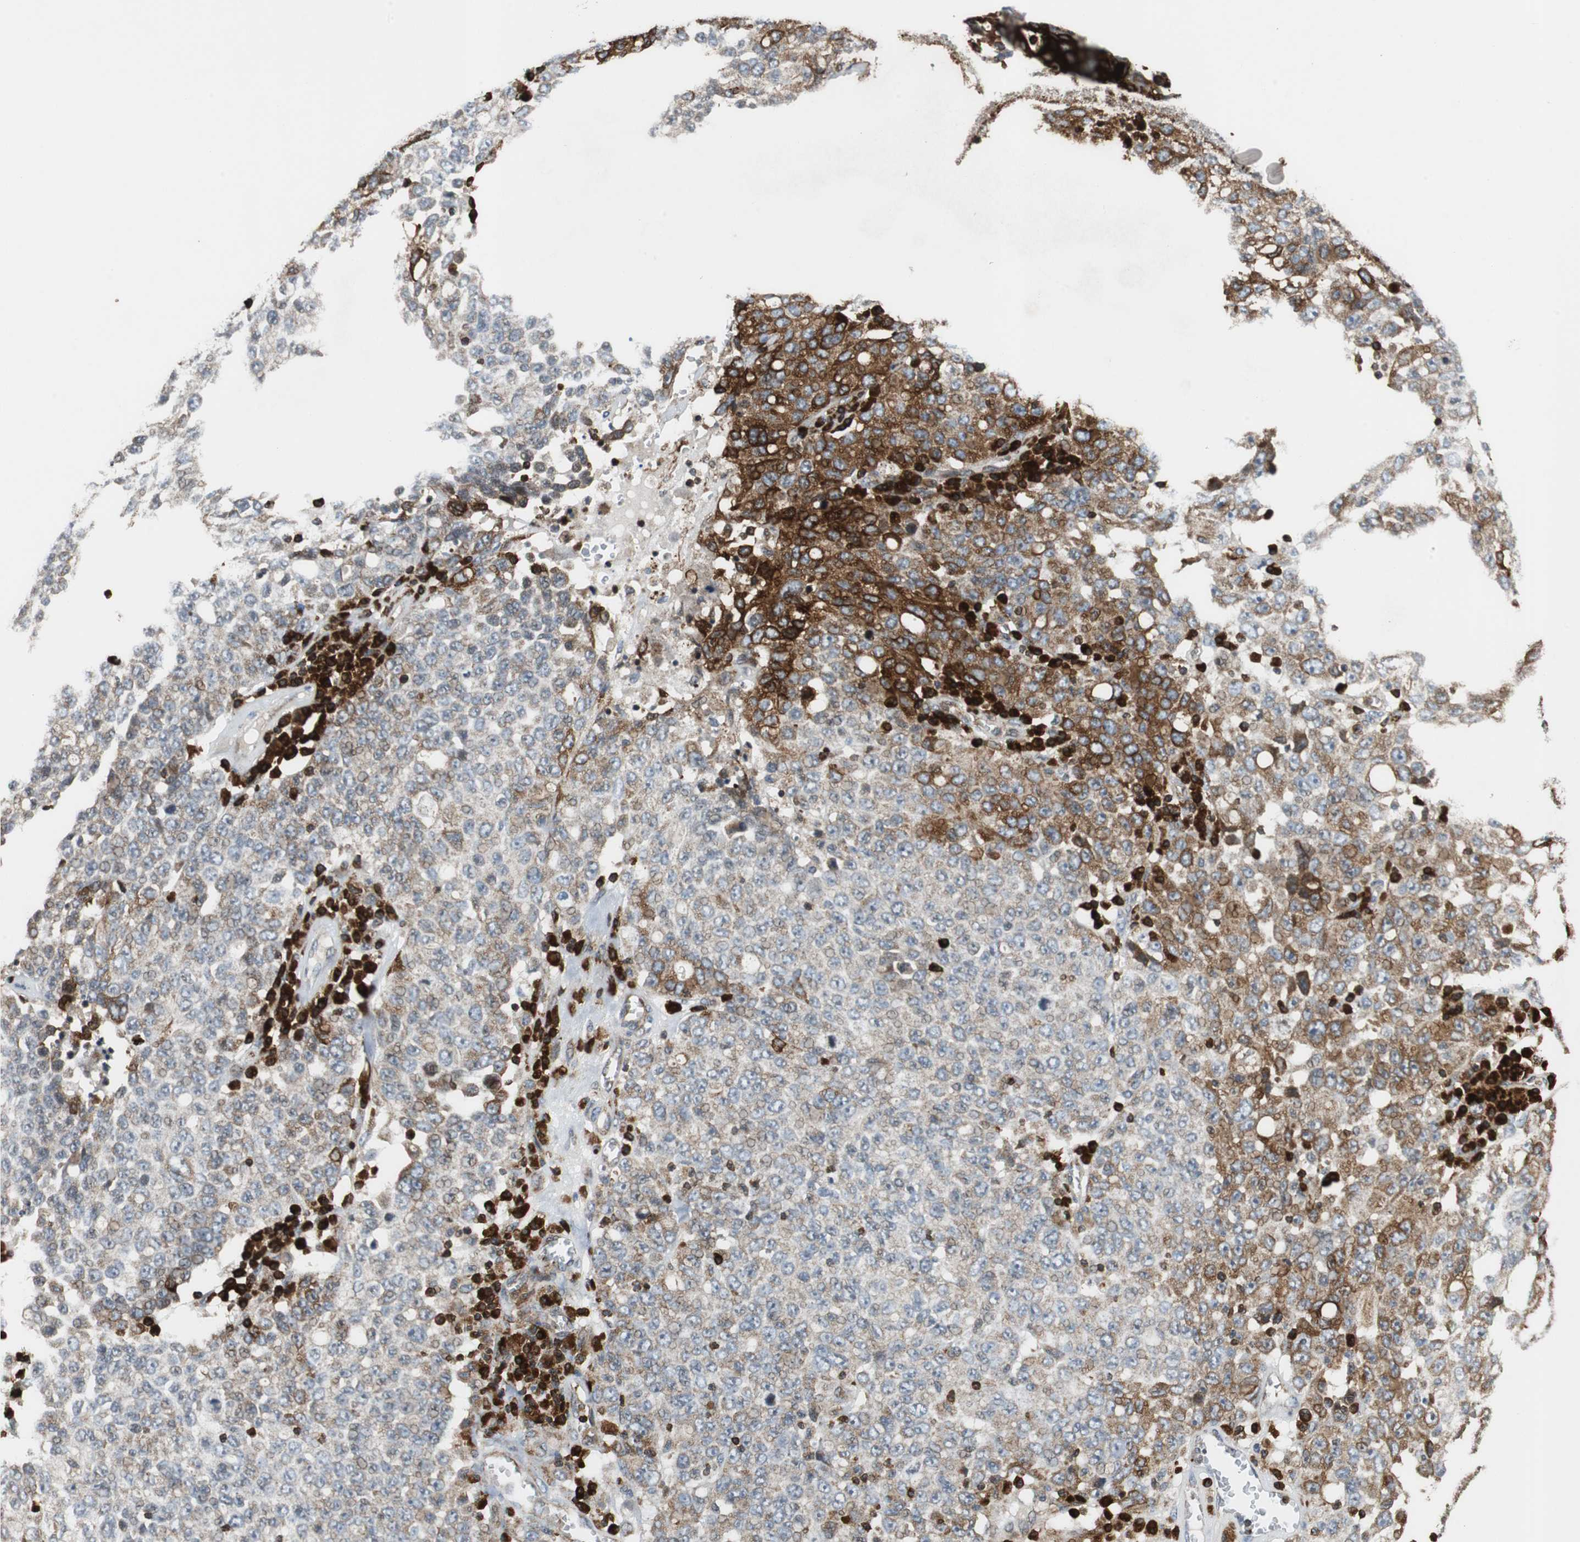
{"staining": {"intensity": "moderate", "quantity": "25%-75%", "location": "cytoplasmic/membranous"}, "tissue": "ovarian cancer", "cell_type": "Tumor cells", "image_type": "cancer", "snomed": [{"axis": "morphology", "description": "Carcinoma, endometroid"}, {"axis": "topography", "description": "Ovary"}], "caption": "Immunohistochemistry photomicrograph of neoplastic tissue: human ovarian cancer (endometroid carcinoma) stained using IHC demonstrates medium levels of moderate protein expression localized specifically in the cytoplasmic/membranous of tumor cells, appearing as a cytoplasmic/membranous brown color.", "gene": "TUBA4A", "patient": {"sex": "female", "age": 62}}